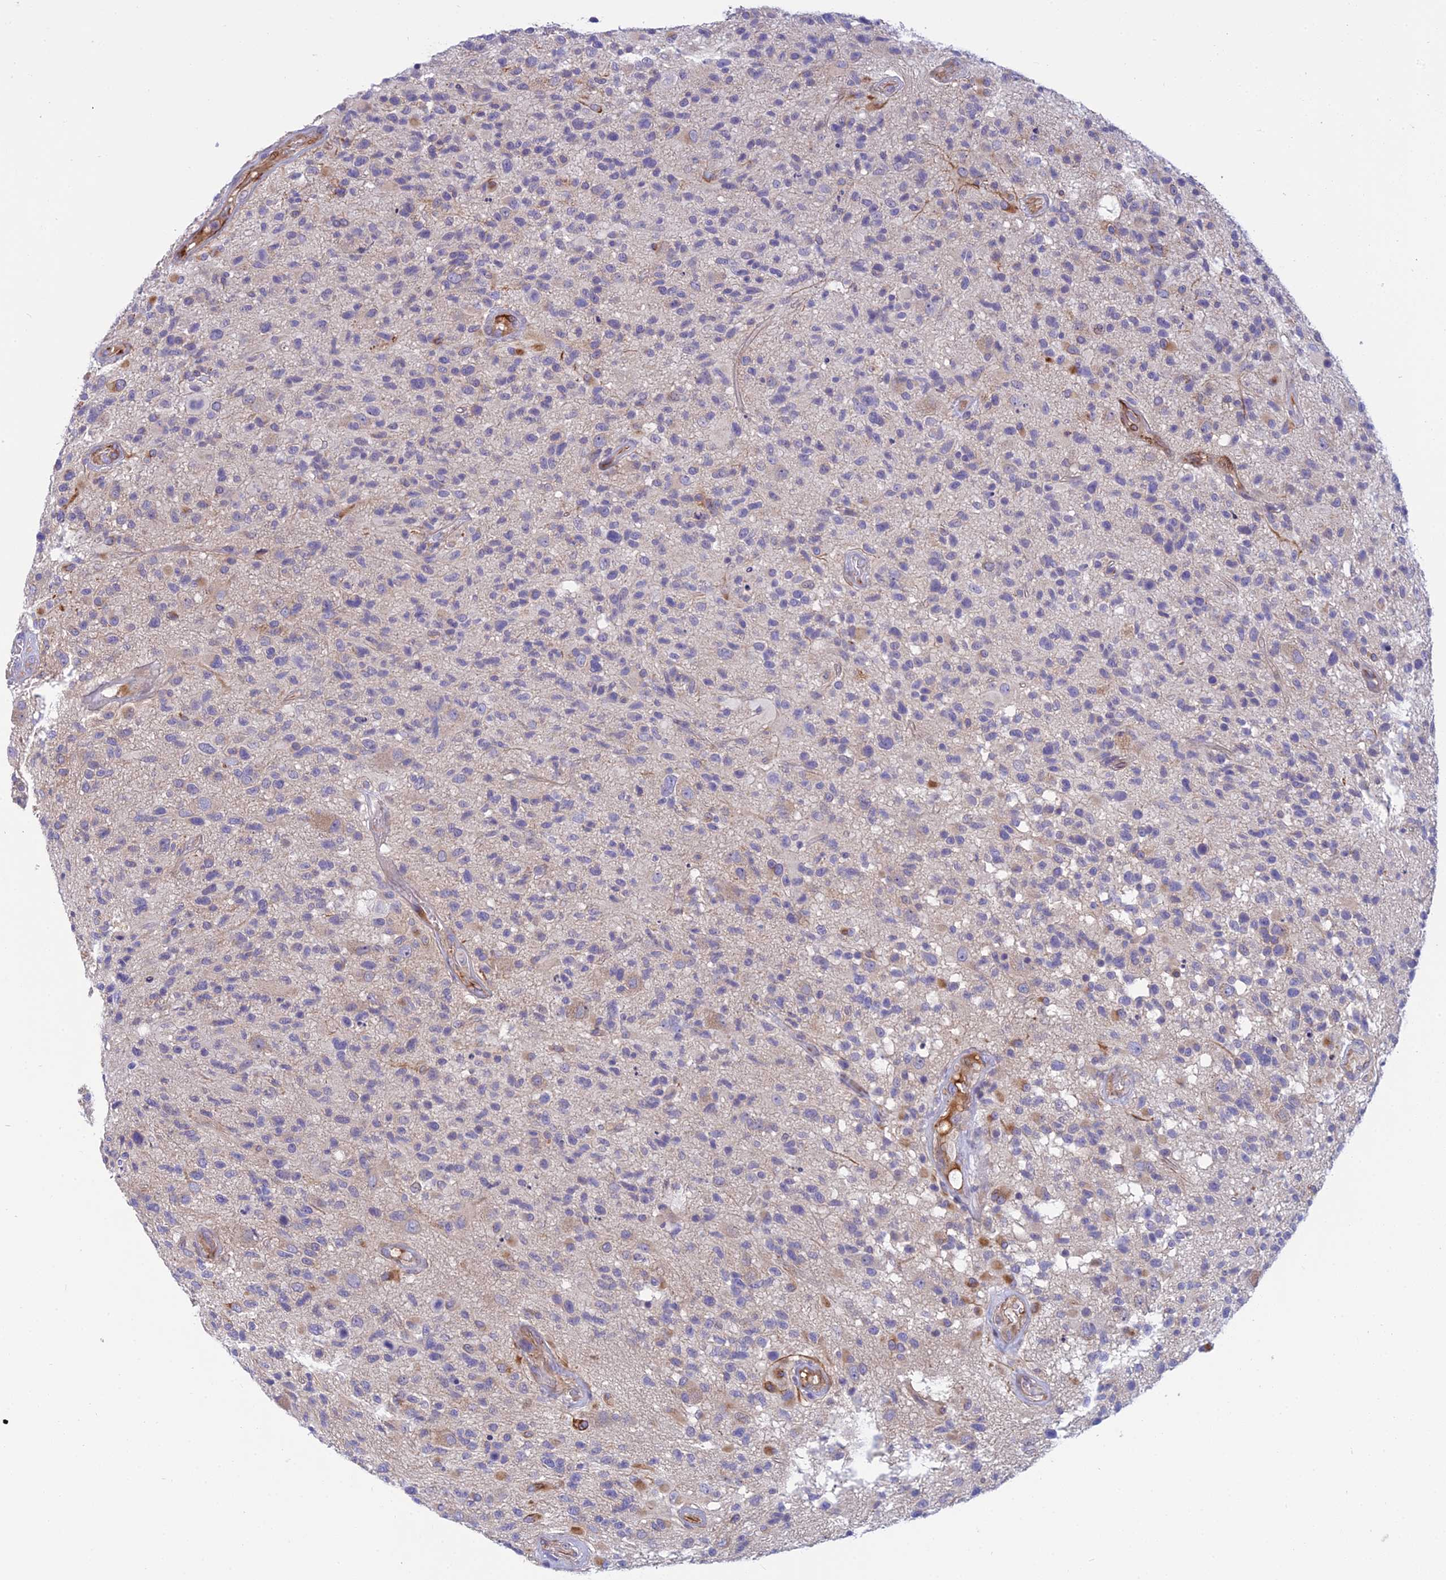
{"staining": {"intensity": "negative", "quantity": "none", "location": "none"}, "tissue": "glioma", "cell_type": "Tumor cells", "image_type": "cancer", "snomed": [{"axis": "morphology", "description": "Glioma, malignant, High grade"}, {"axis": "morphology", "description": "Glioblastoma, NOS"}, {"axis": "topography", "description": "Brain"}], "caption": "Glioma was stained to show a protein in brown. There is no significant expression in tumor cells.", "gene": "DUS2", "patient": {"sex": "male", "age": 60}}